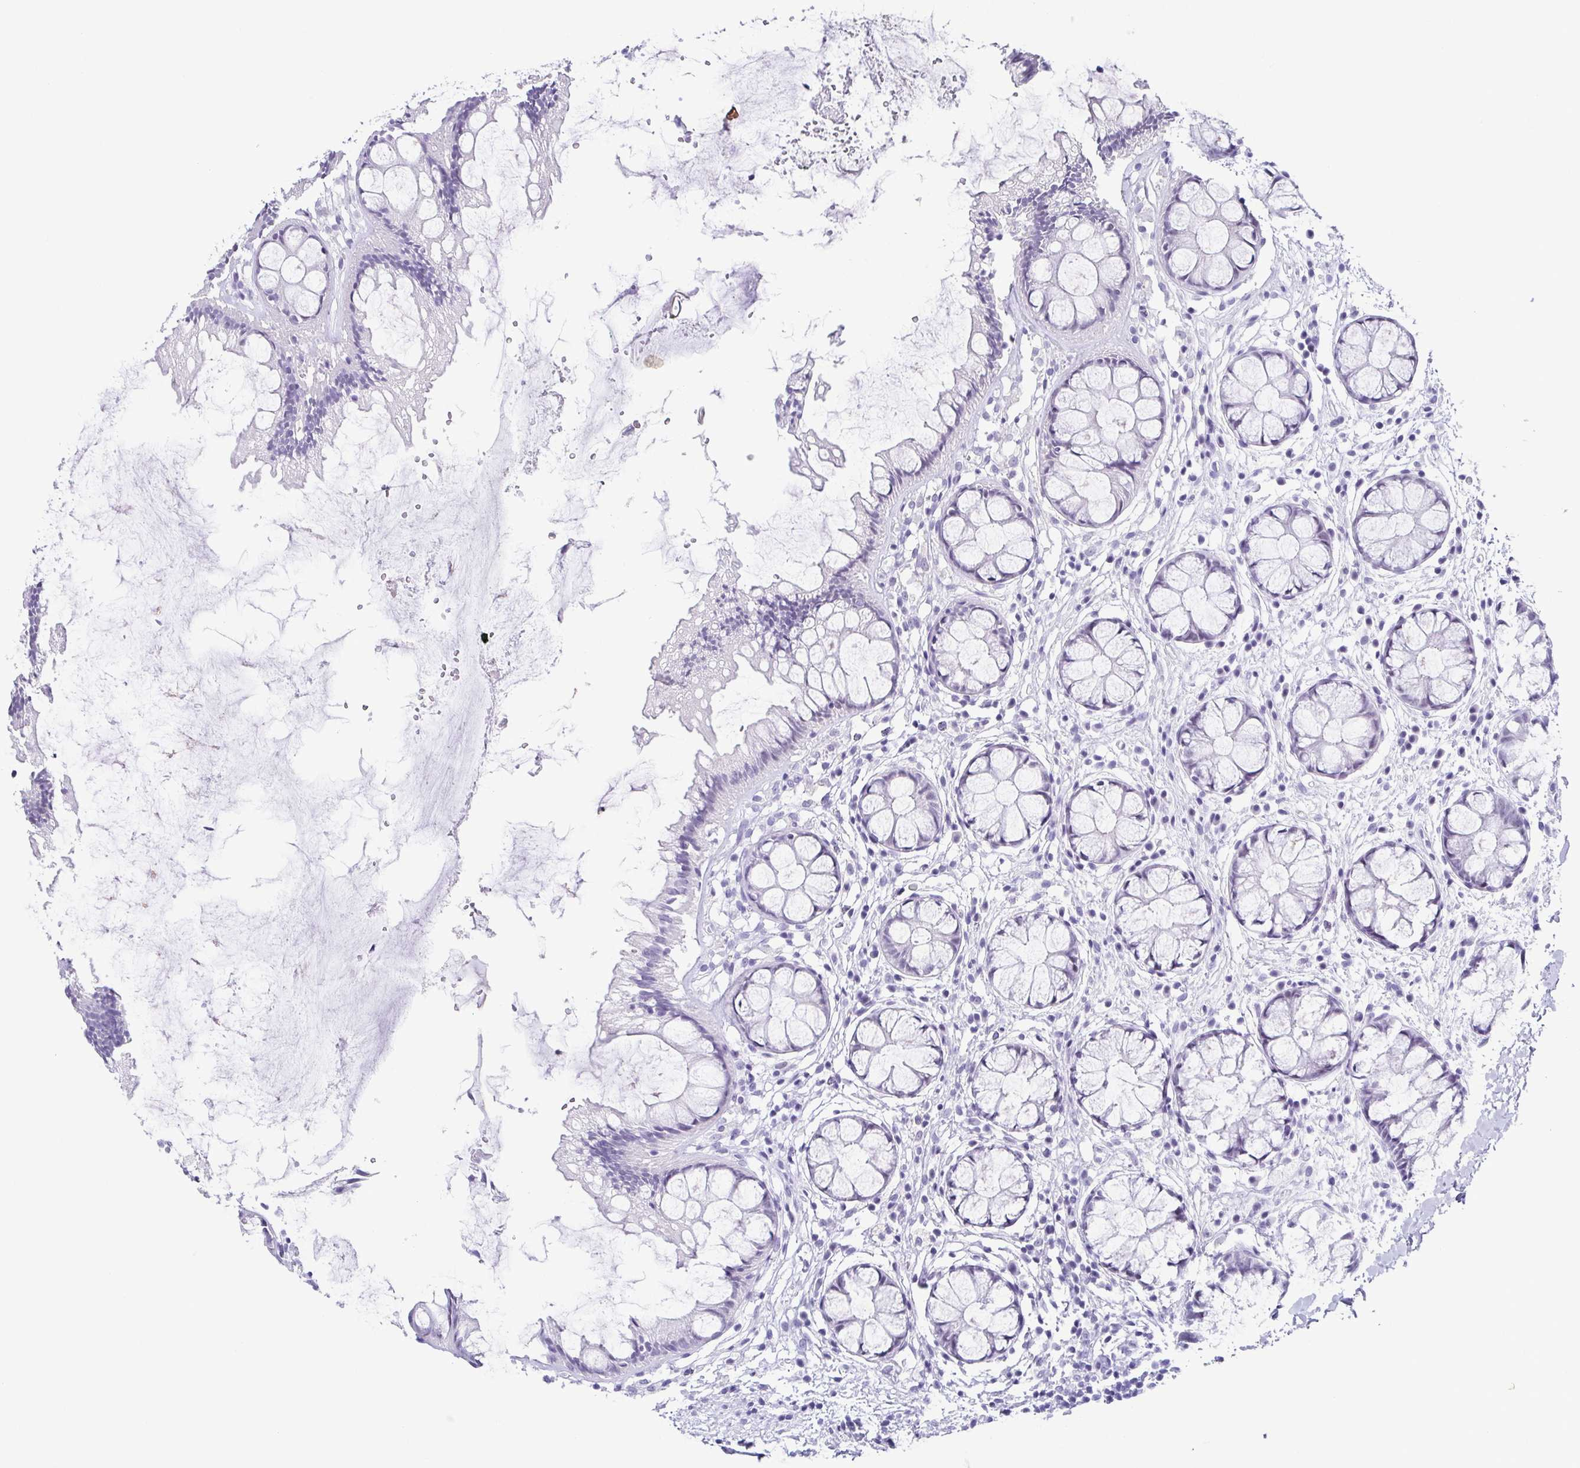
{"staining": {"intensity": "negative", "quantity": "none", "location": "none"}, "tissue": "rectum", "cell_type": "Glandular cells", "image_type": "normal", "snomed": [{"axis": "morphology", "description": "Normal tissue, NOS"}, {"axis": "topography", "description": "Rectum"}], "caption": "A photomicrograph of rectum stained for a protein demonstrates no brown staining in glandular cells.", "gene": "ESX1", "patient": {"sex": "female", "age": 62}}